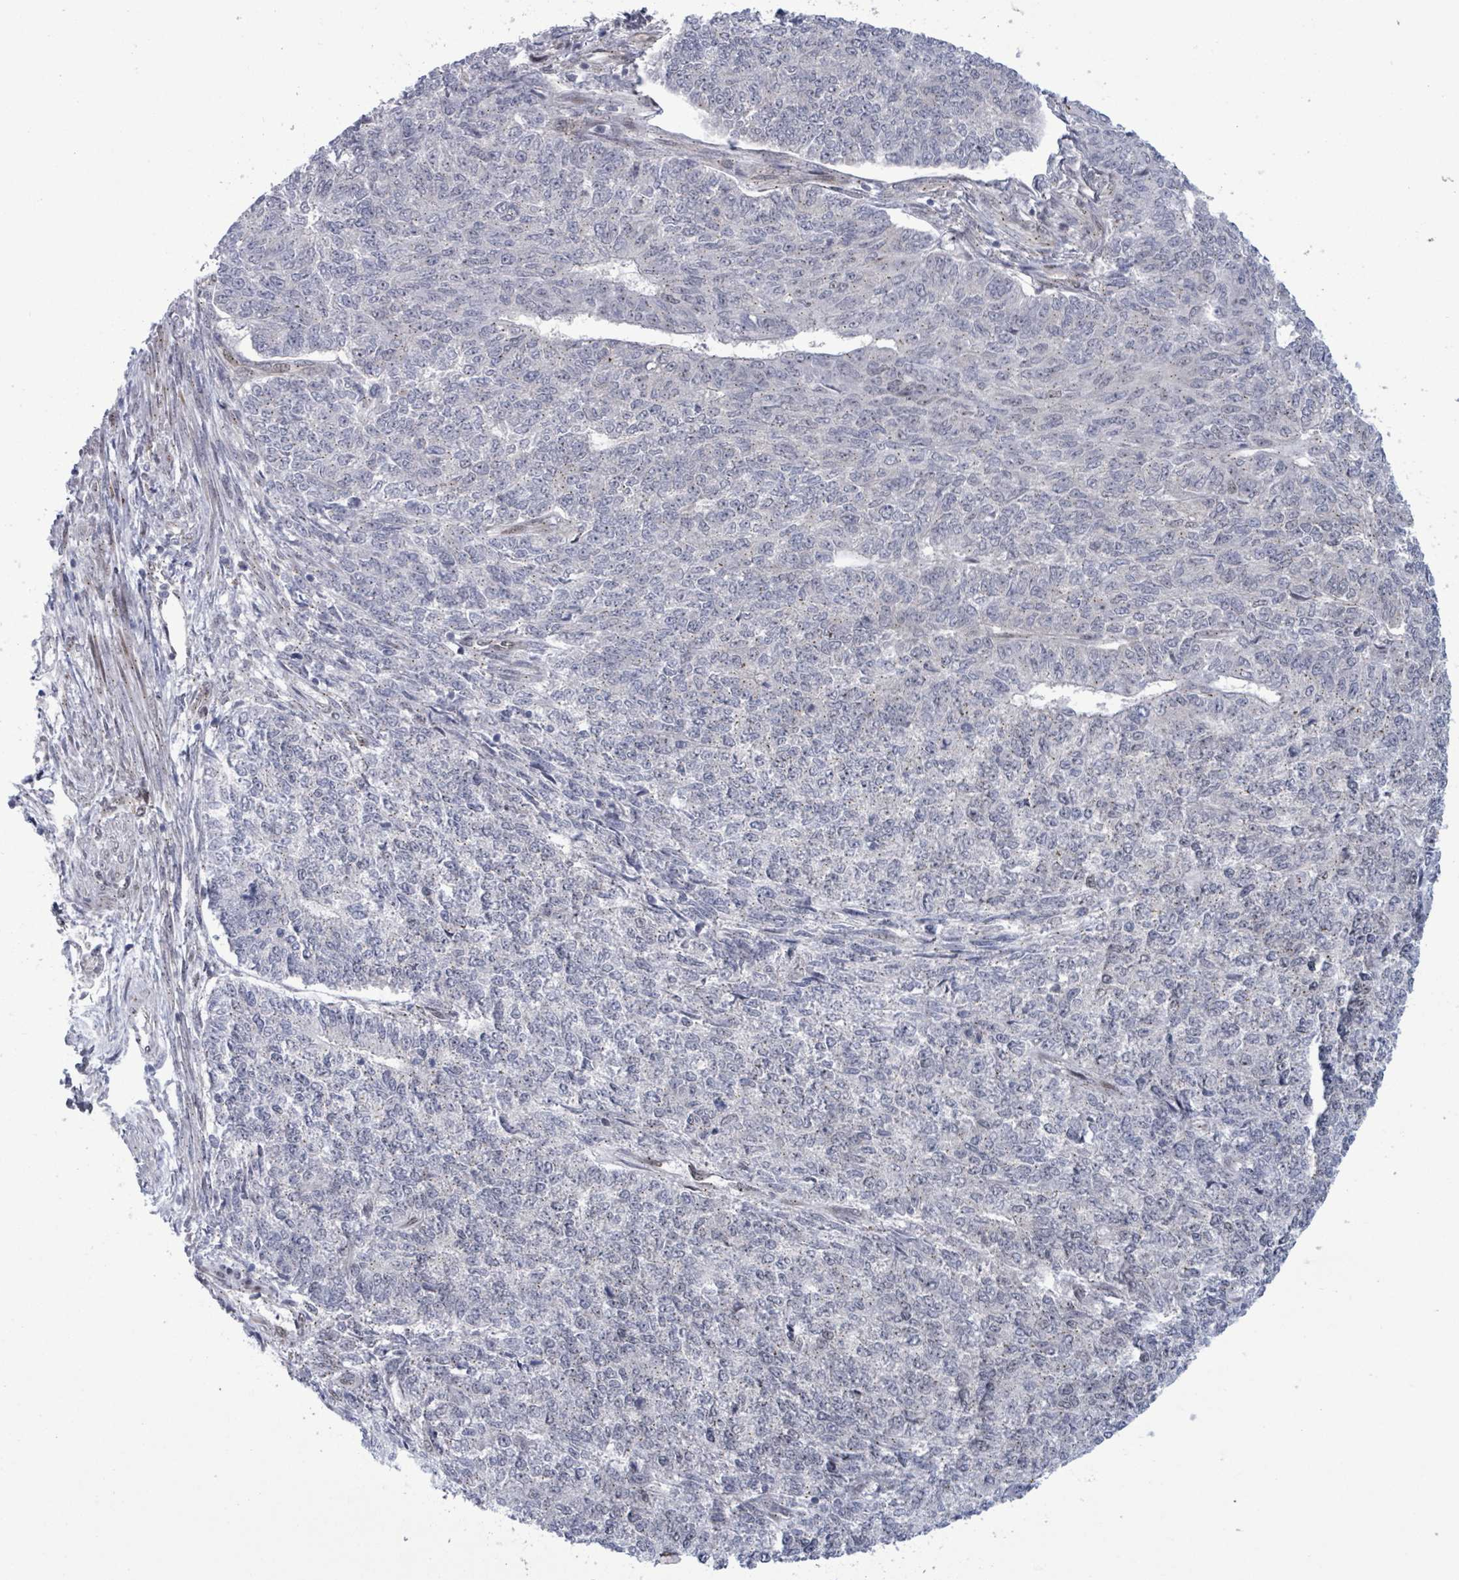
{"staining": {"intensity": "negative", "quantity": "none", "location": "none"}, "tissue": "endometrial cancer", "cell_type": "Tumor cells", "image_type": "cancer", "snomed": [{"axis": "morphology", "description": "Adenocarcinoma, NOS"}, {"axis": "topography", "description": "Endometrium"}], "caption": "There is no significant expression in tumor cells of endometrial cancer. (Immunohistochemistry (ihc), brightfield microscopy, high magnification).", "gene": "TUSC1", "patient": {"sex": "female", "age": 32}}